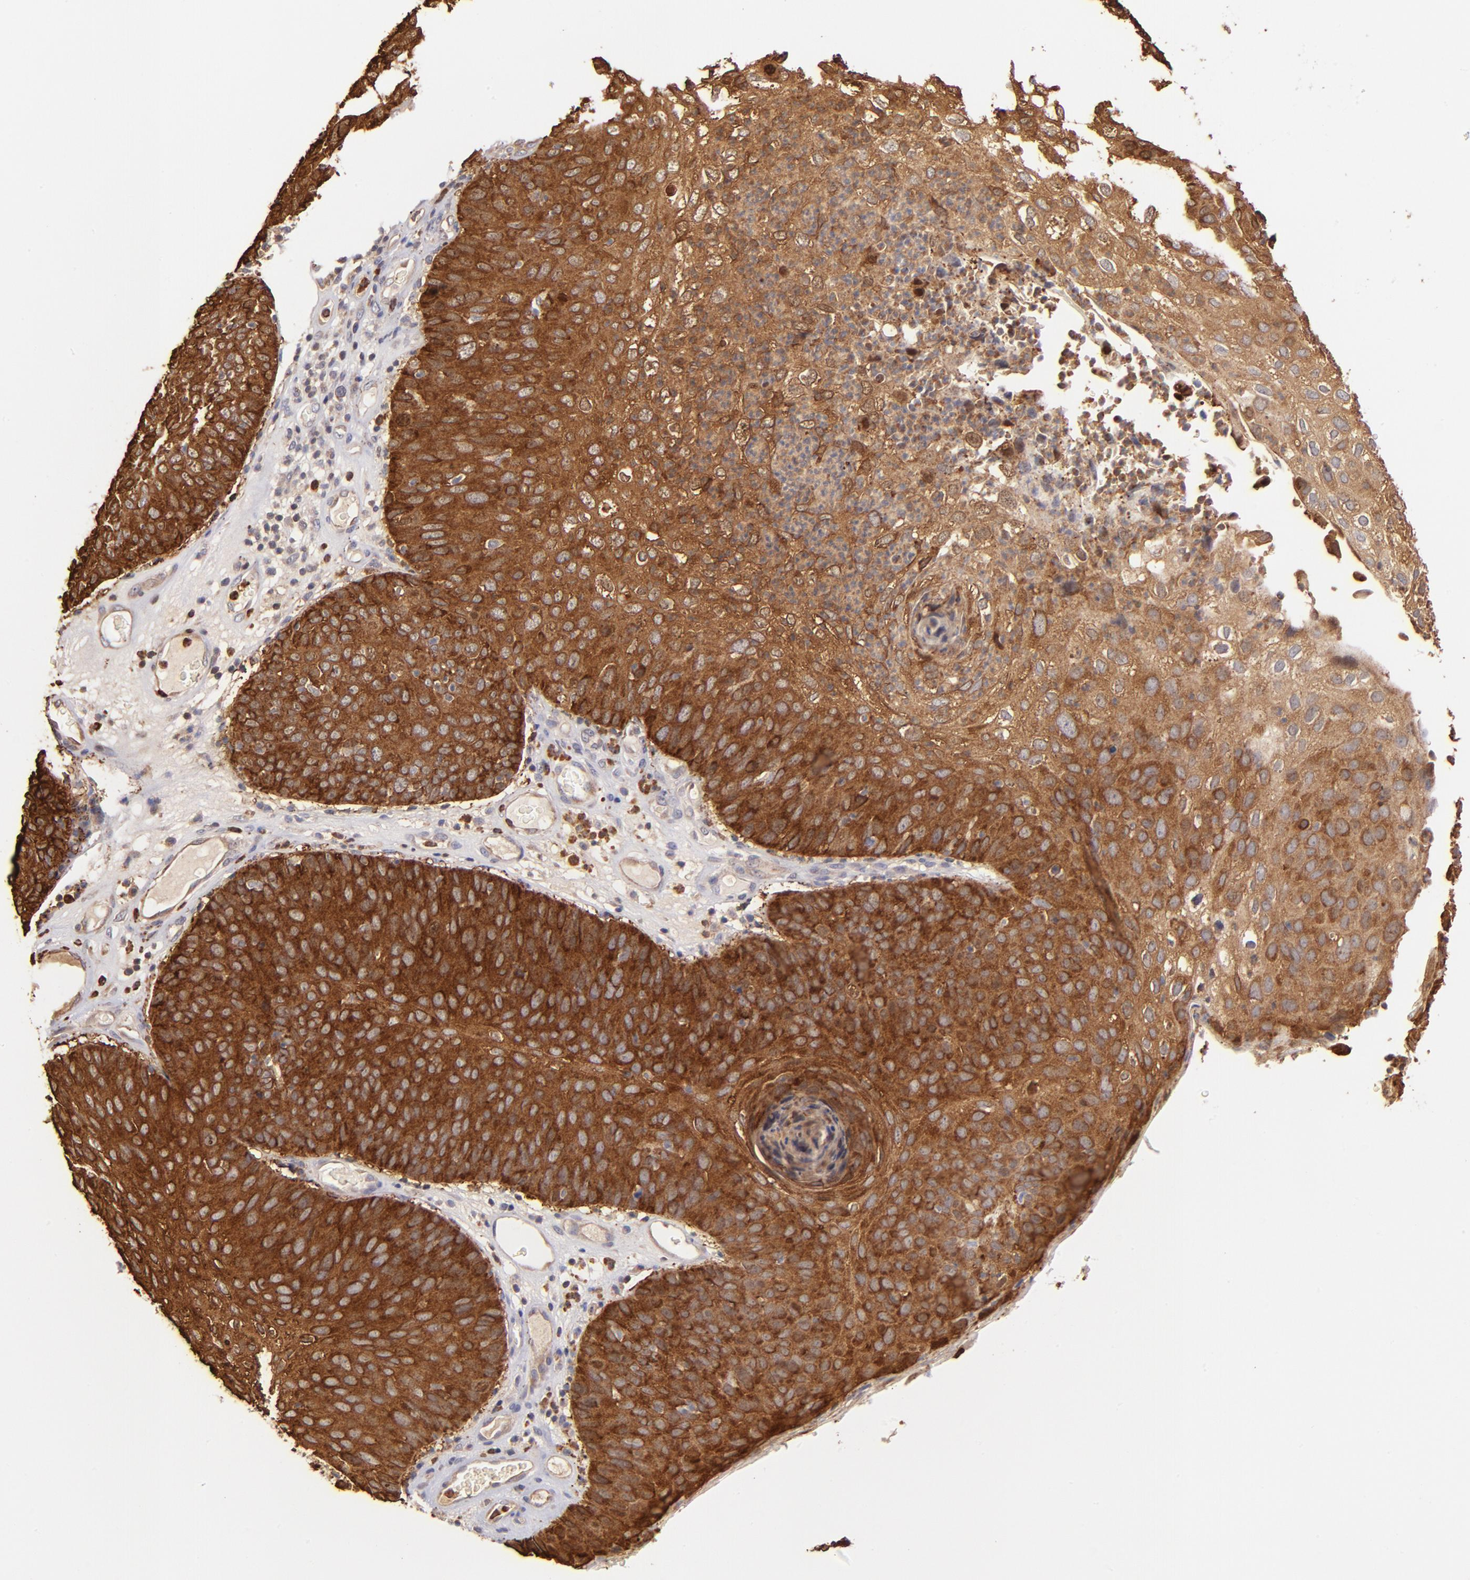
{"staining": {"intensity": "strong", "quantity": ">75%", "location": "cytoplasmic/membranous,nuclear"}, "tissue": "skin cancer", "cell_type": "Tumor cells", "image_type": "cancer", "snomed": [{"axis": "morphology", "description": "Squamous cell carcinoma, NOS"}, {"axis": "topography", "description": "Skin"}], "caption": "Skin squamous cell carcinoma stained with a protein marker exhibits strong staining in tumor cells.", "gene": "YWHAB", "patient": {"sex": "male", "age": 87}}